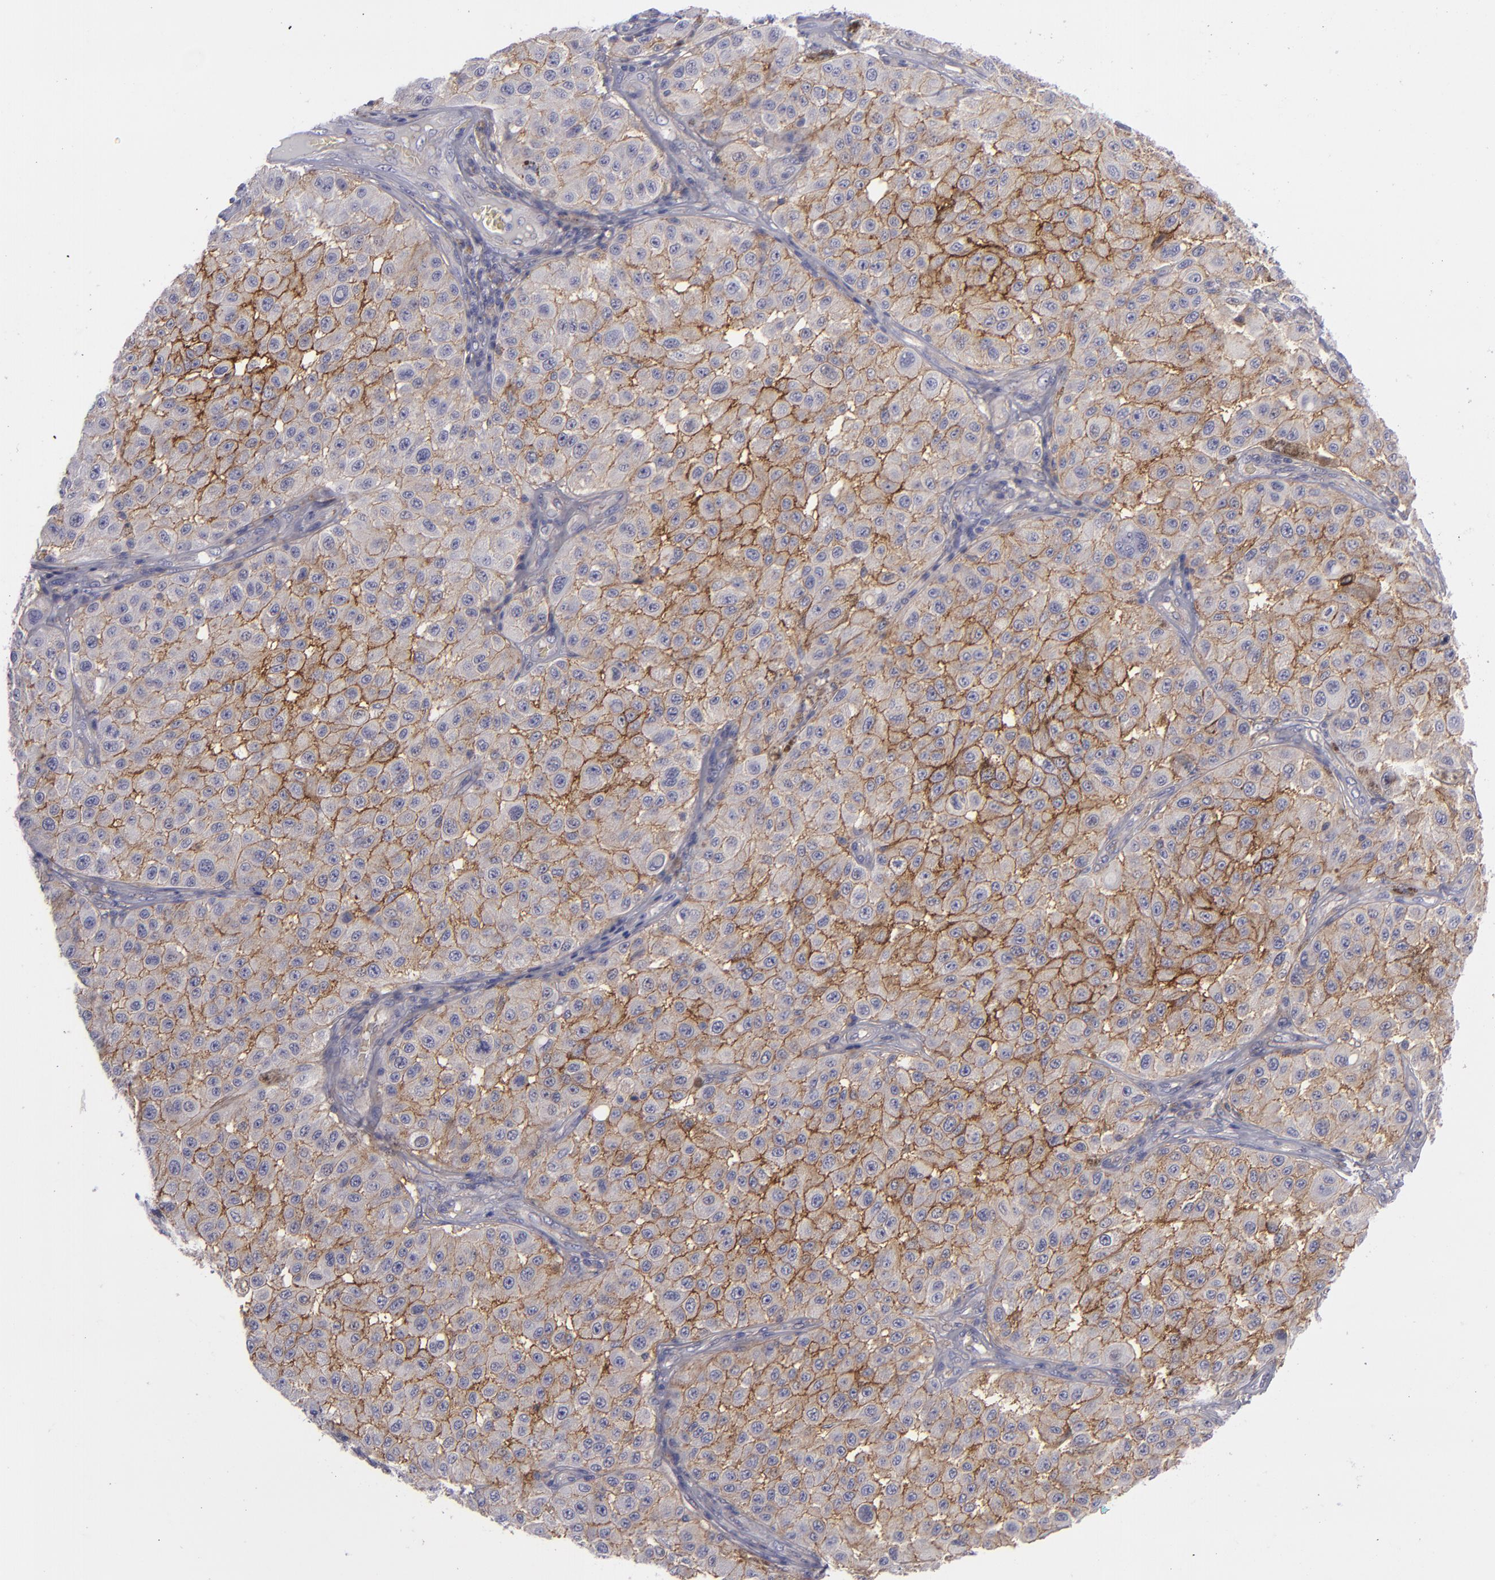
{"staining": {"intensity": "moderate", "quantity": ">75%", "location": "cytoplasmic/membranous"}, "tissue": "melanoma", "cell_type": "Tumor cells", "image_type": "cancer", "snomed": [{"axis": "morphology", "description": "Malignant melanoma, NOS"}, {"axis": "topography", "description": "Skin"}], "caption": "Protein positivity by immunohistochemistry reveals moderate cytoplasmic/membranous expression in approximately >75% of tumor cells in malignant melanoma. (Stains: DAB (3,3'-diaminobenzidine) in brown, nuclei in blue, Microscopy: brightfield microscopy at high magnification).", "gene": "BSG", "patient": {"sex": "female", "age": 64}}